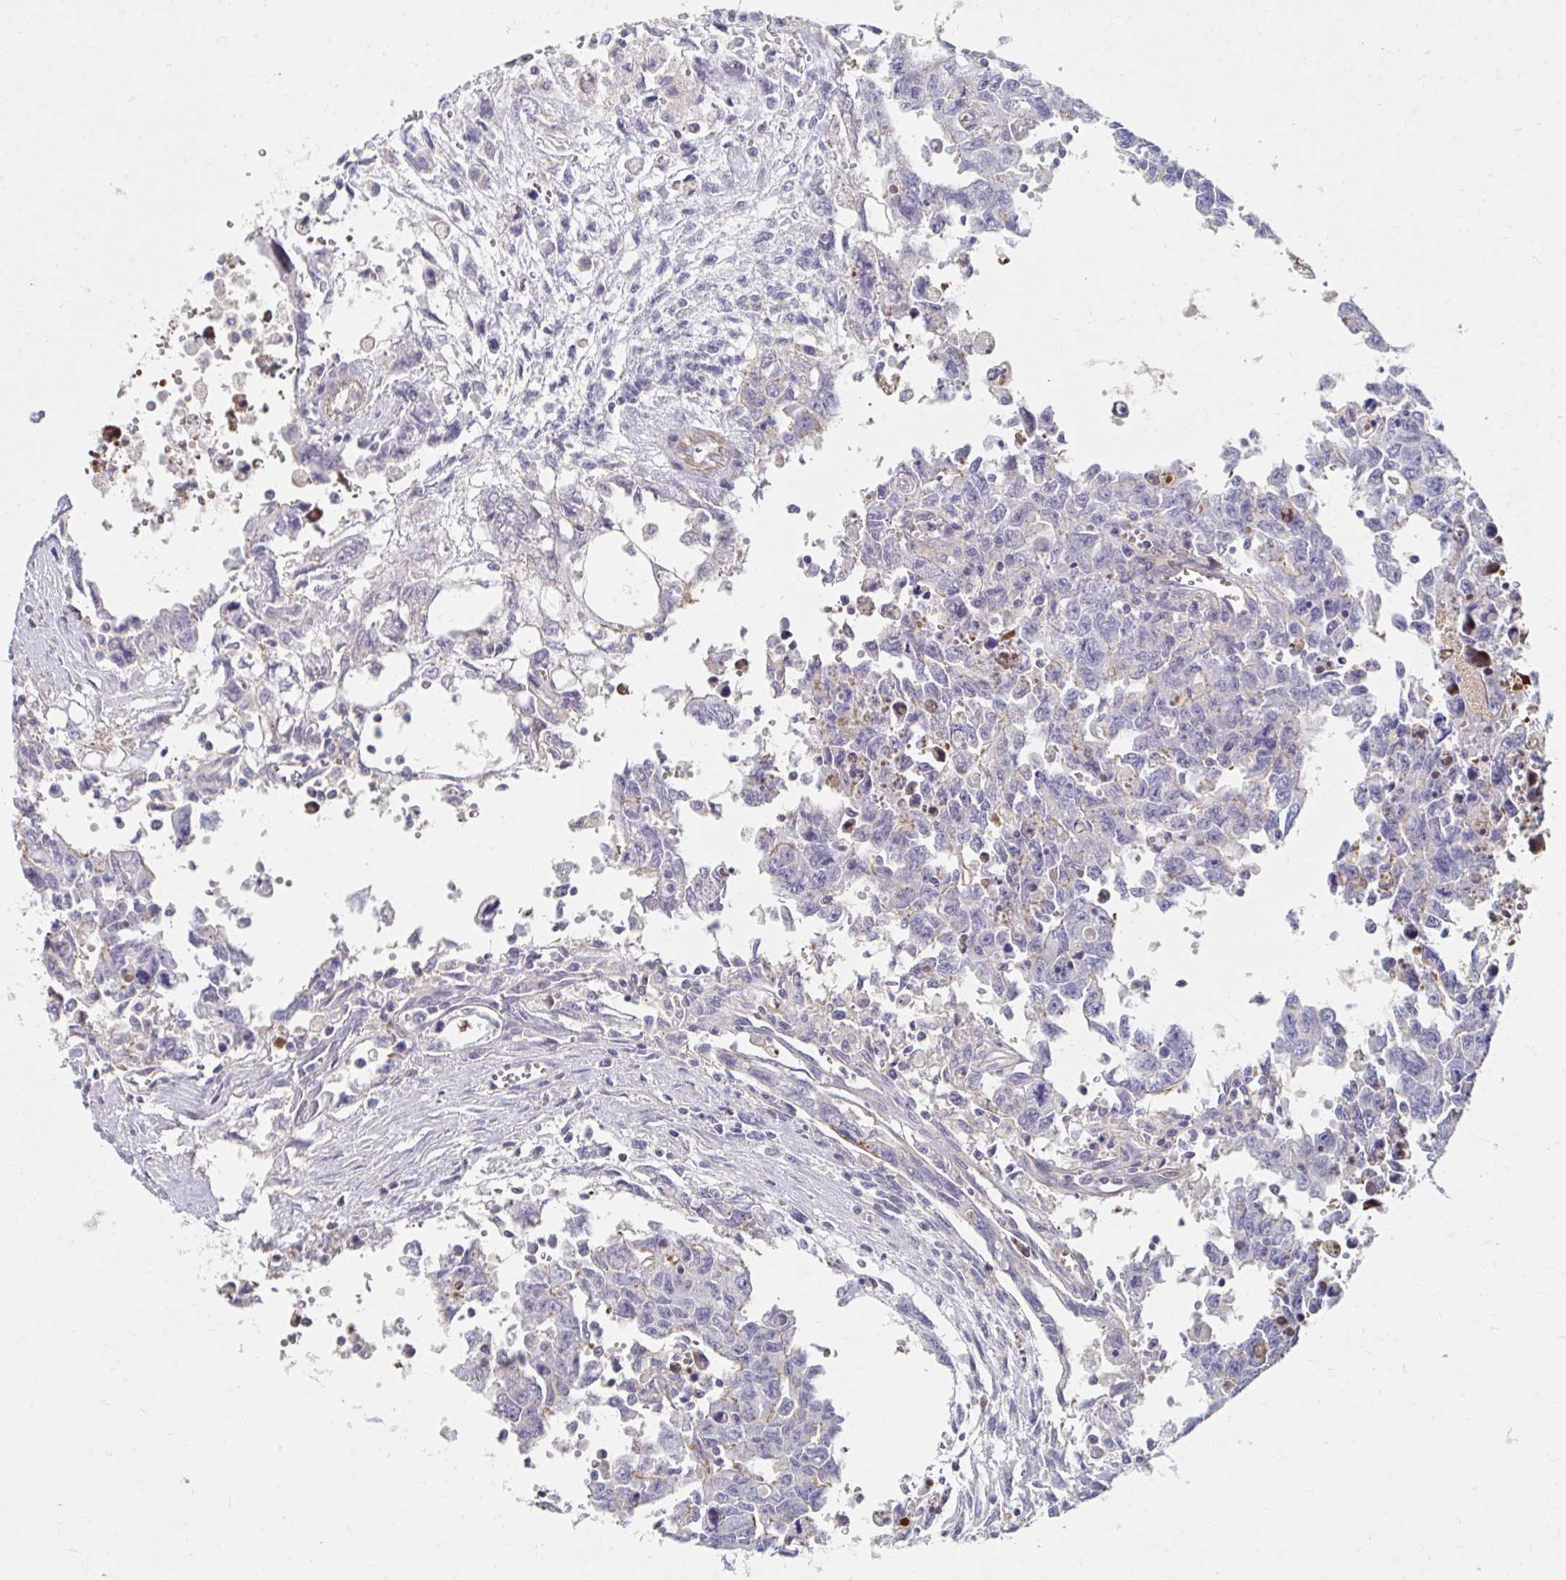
{"staining": {"intensity": "negative", "quantity": "none", "location": "none"}, "tissue": "testis cancer", "cell_type": "Tumor cells", "image_type": "cancer", "snomed": [{"axis": "morphology", "description": "Carcinoma, Embryonal, NOS"}, {"axis": "topography", "description": "Testis"}], "caption": "The immunohistochemistry (IHC) micrograph has no significant expression in tumor cells of testis cancer tissue.", "gene": "MYLK2", "patient": {"sex": "male", "age": 24}}